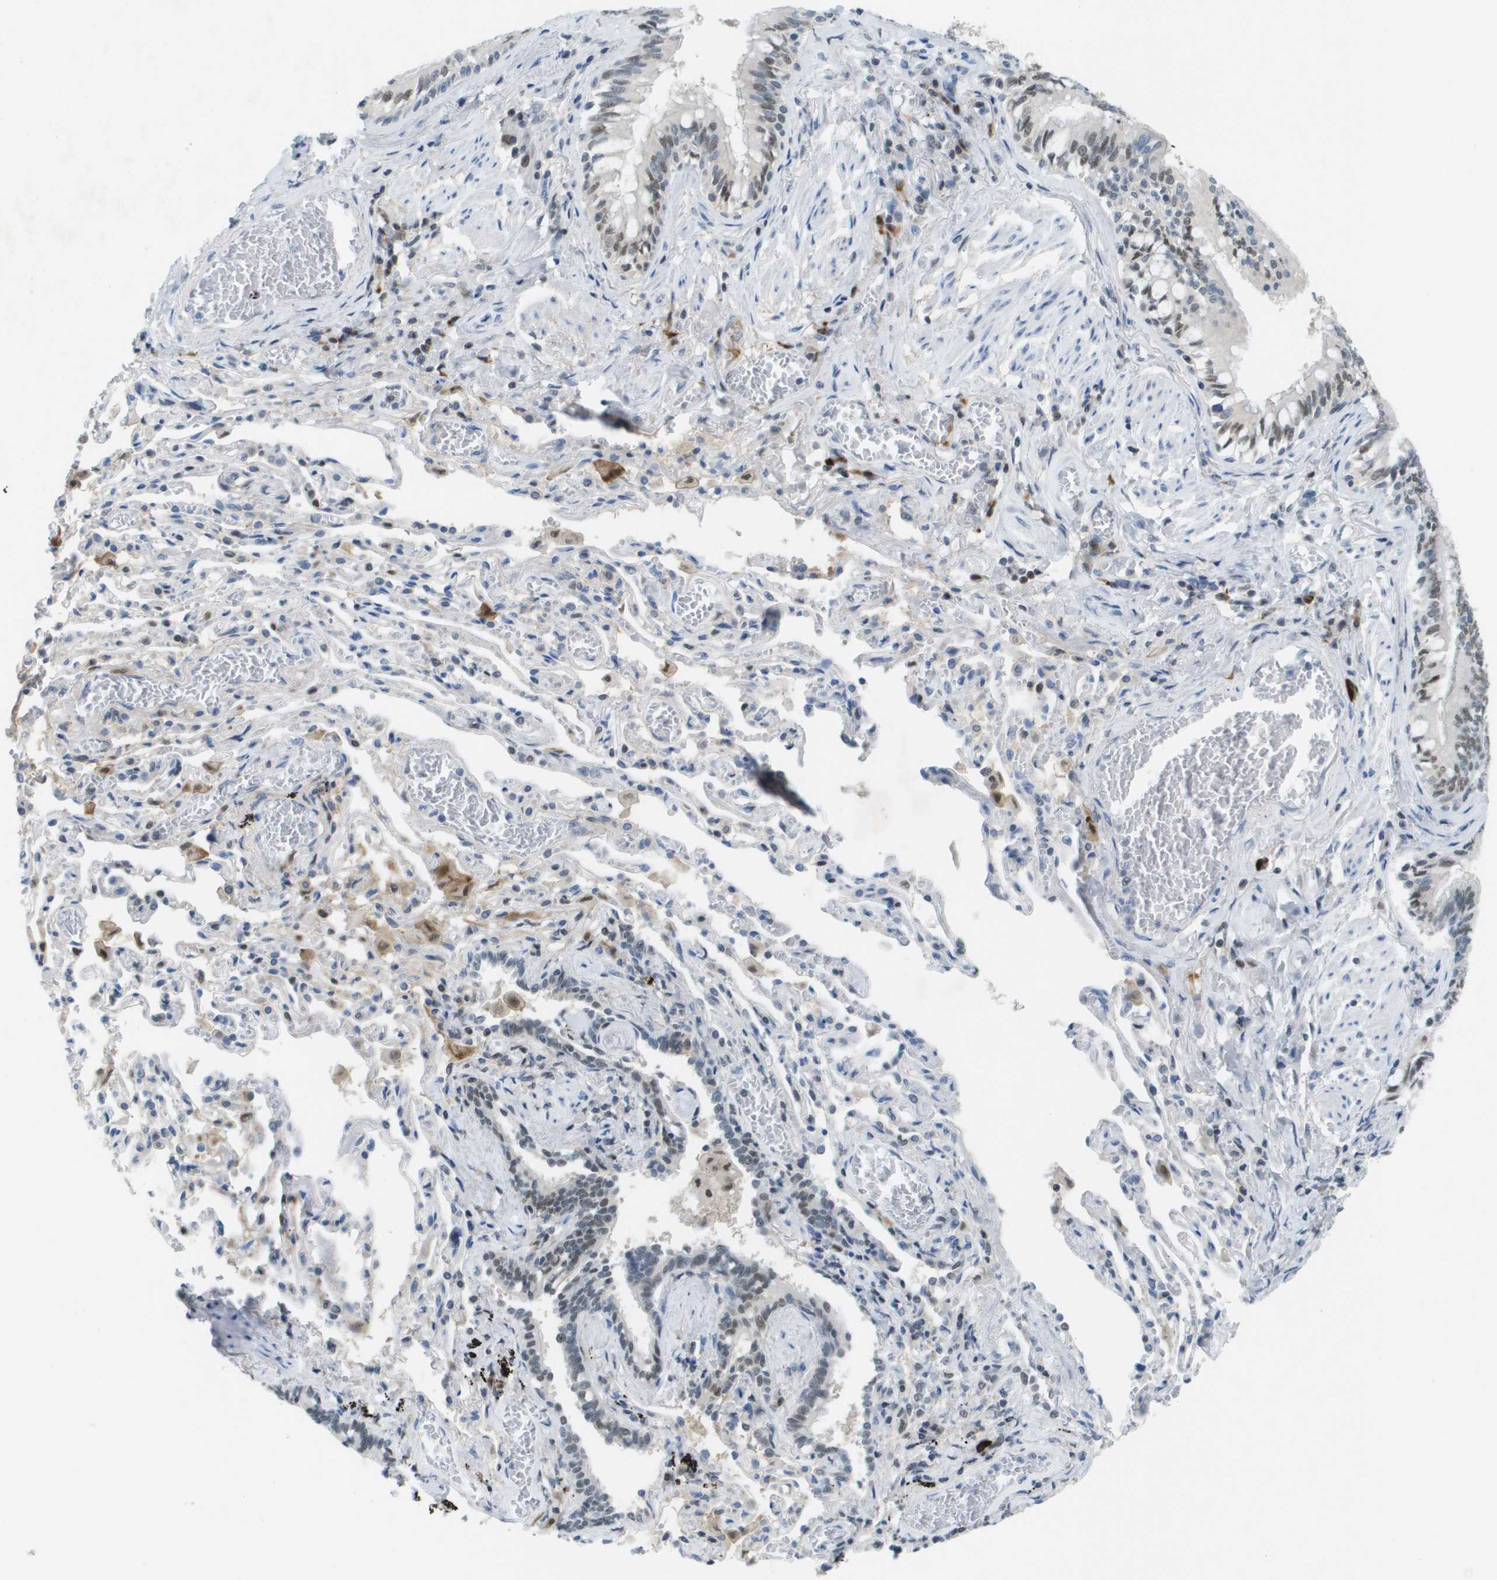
{"staining": {"intensity": "strong", "quantity": "25%-75%", "location": "nuclear"}, "tissue": "bronchus", "cell_type": "Respiratory epithelial cells", "image_type": "normal", "snomed": [{"axis": "morphology", "description": "Normal tissue, NOS"}, {"axis": "morphology", "description": "Inflammation, NOS"}, {"axis": "topography", "description": "Cartilage tissue"}, {"axis": "topography", "description": "Lung"}], "caption": "A micrograph showing strong nuclear staining in about 25%-75% of respiratory epithelial cells in unremarkable bronchus, as visualized by brown immunohistochemical staining.", "gene": "TP53RK", "patient": {"sex": "male", "age": 71}}